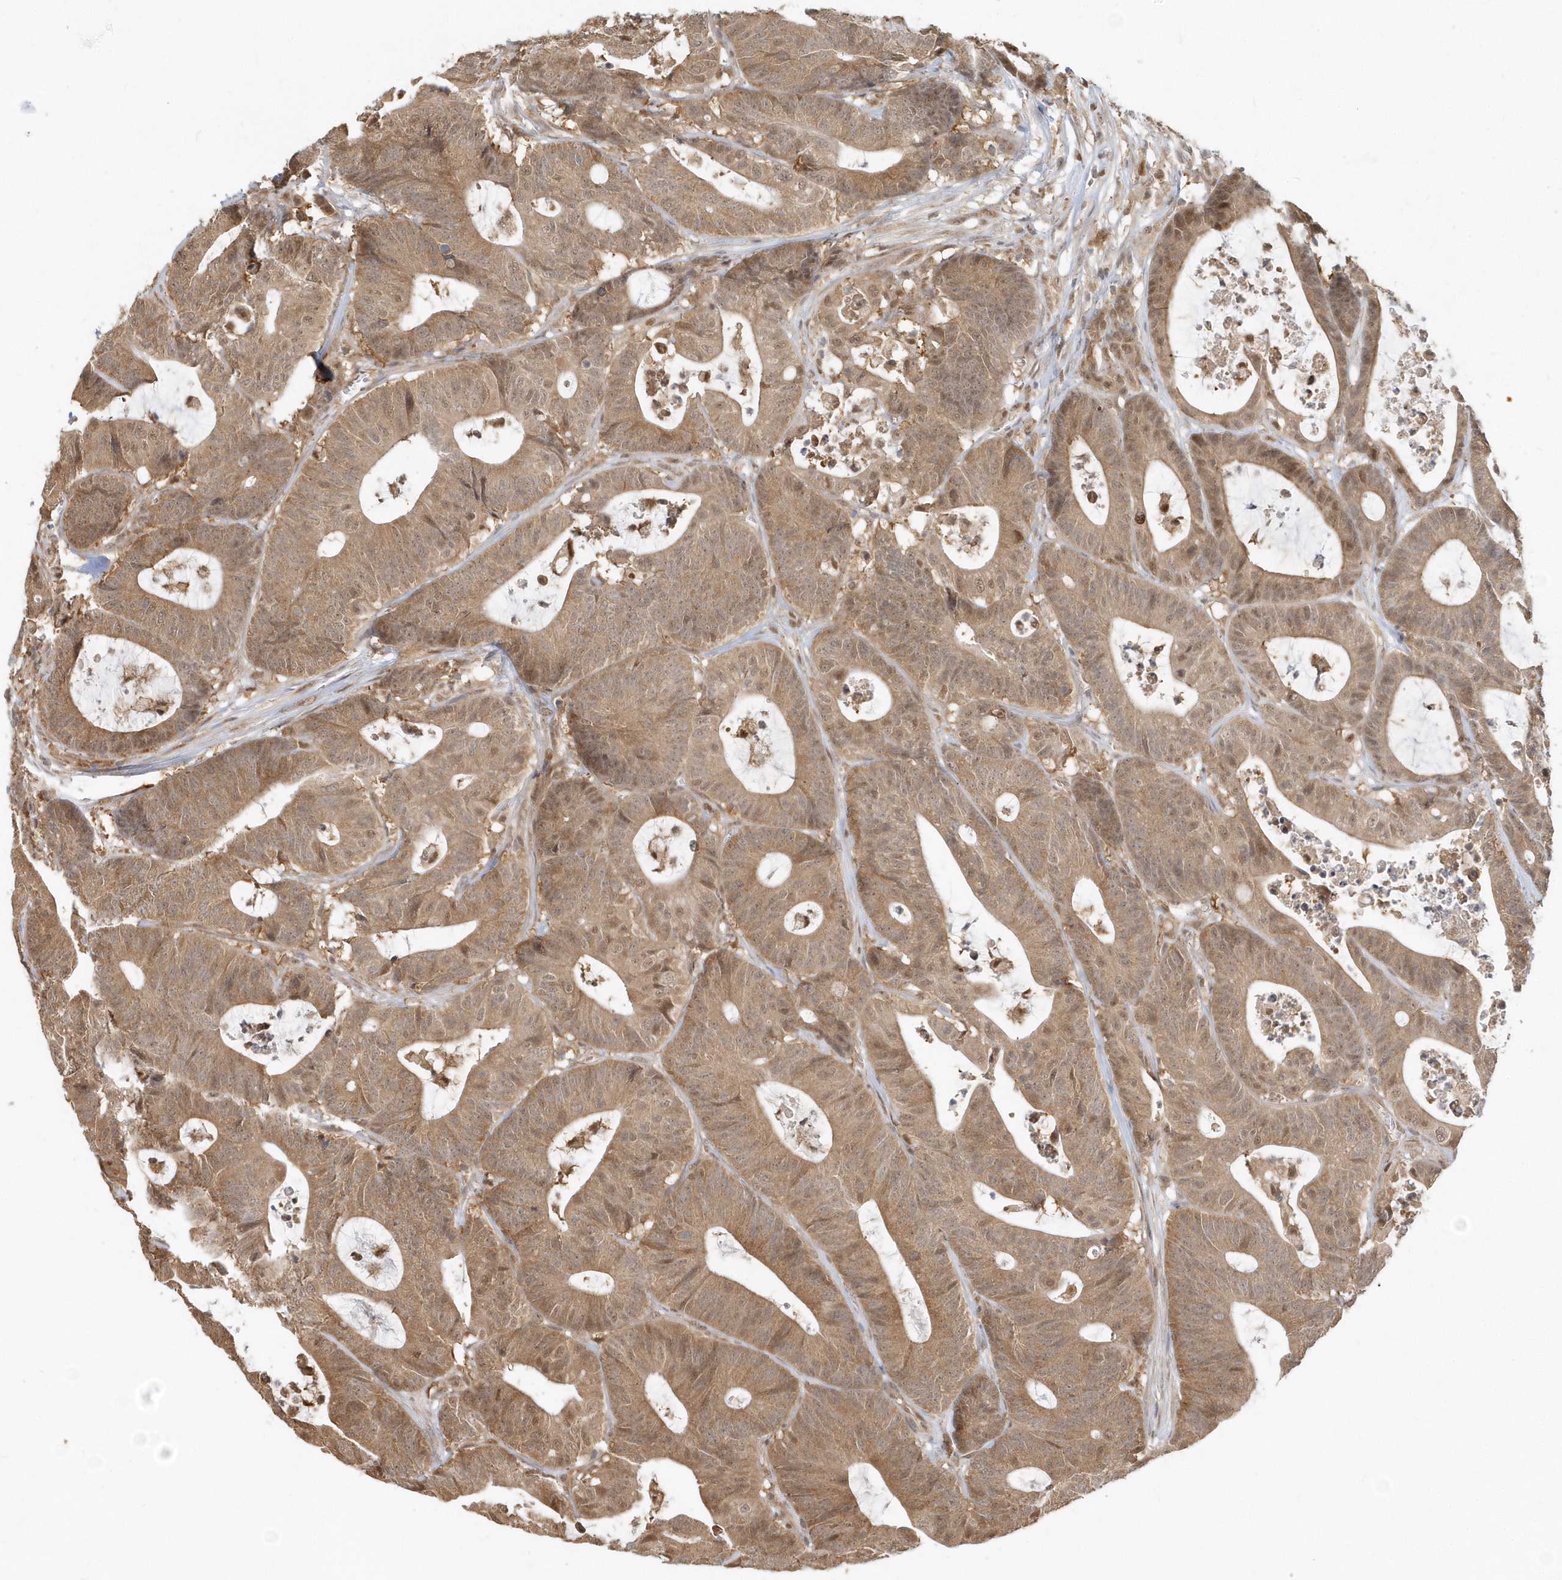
{"staining": {"intensity": "moderate", "quantity": ">75%", "location": "cytoplasmic/membranous,nuclear"}, "tissue": "colorectal cancer", "cell_type": "Tumor cells", "image_type": "cancer", "snomed": [{"axis": "morphology", "description": "Adenocarcinoma, NOS"}, {"axis": "topography", "description": "Colon"}], "caption": "This histopathology image exhibits IHC staining of colorectal cancer (adenocarcinoma), with medium moderate cytoplasmic/membranous and nuclear positivity in approximately >75% of tumor cells.", "gene": "PSMD6", "patient": {"sex": "female", "age": 84}}